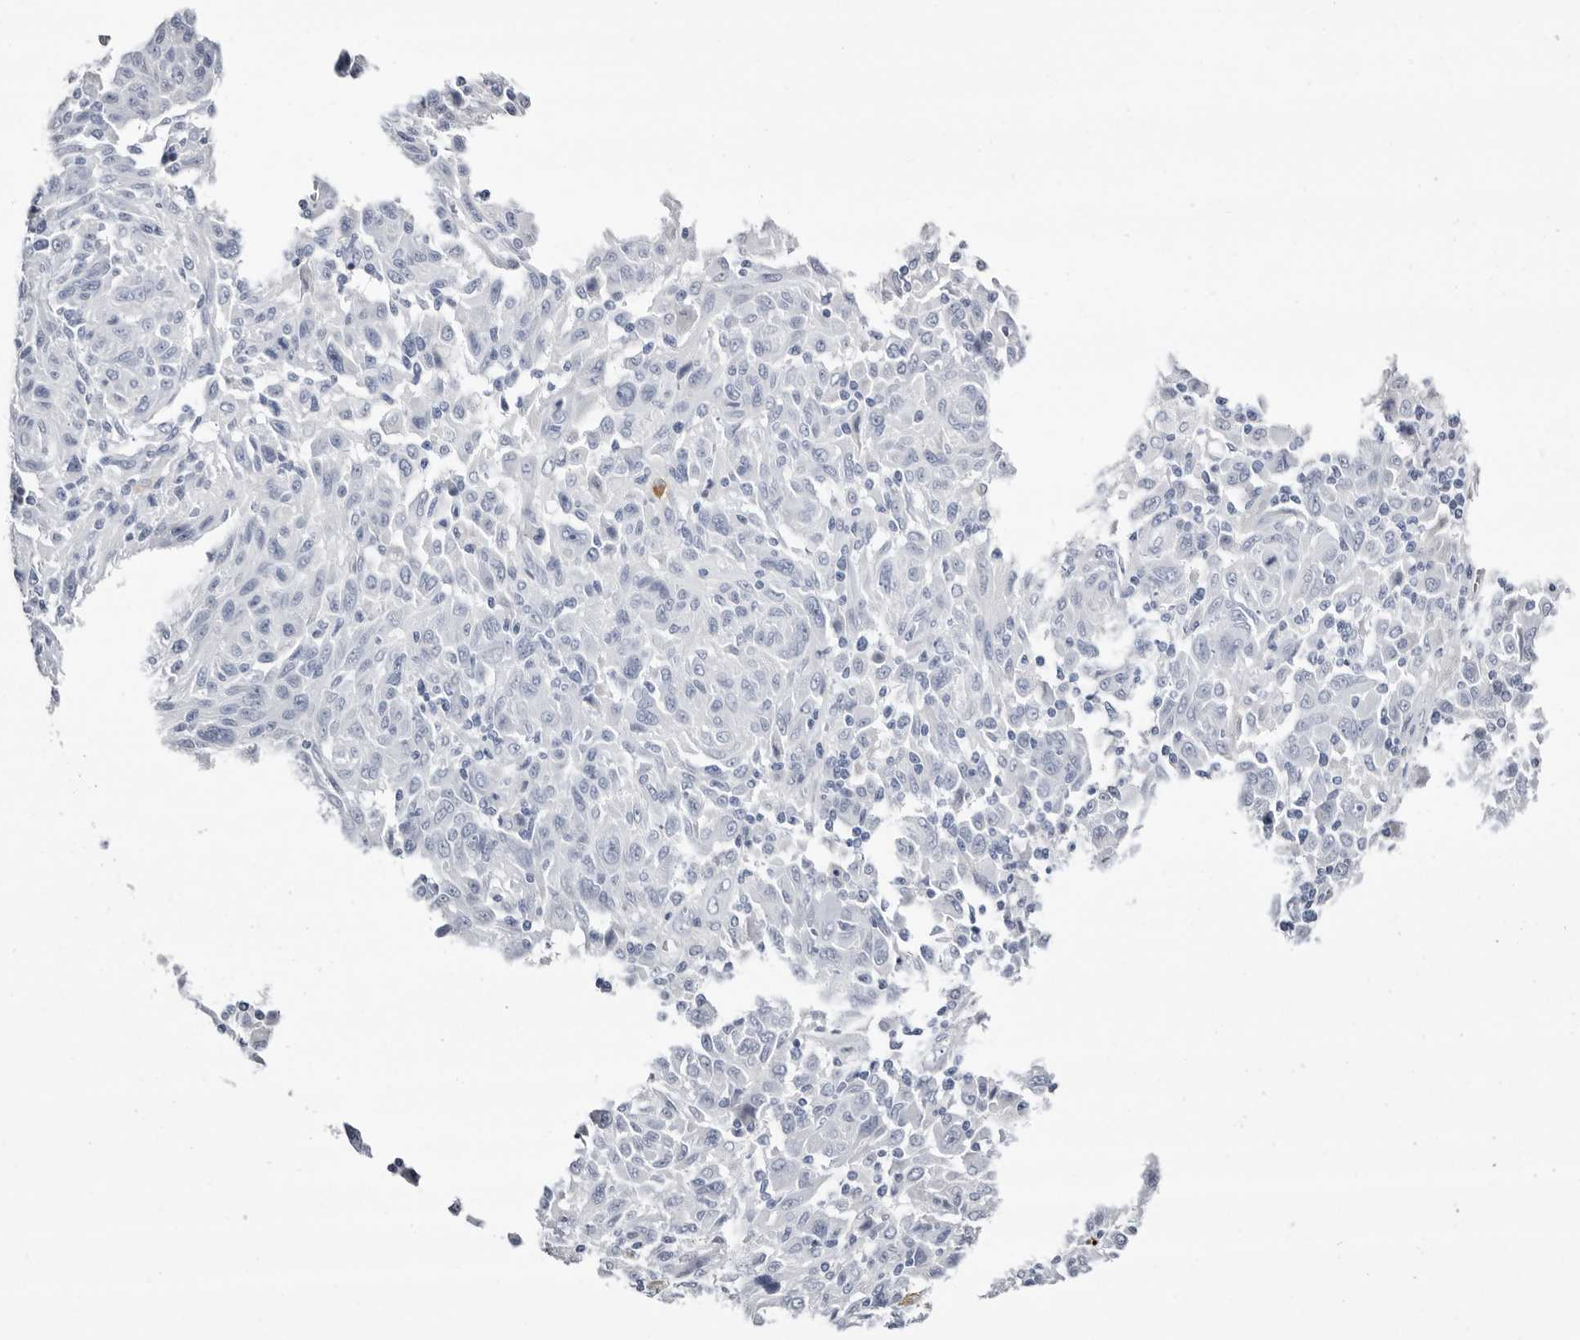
{"staining": {"intensity": "negative", "quantity": "none", "location": "none"}, "tissue": "melanoma", "cell_type": "Tumor cells", "image_type": "cancer", "snomed": [{"axis": "morphology", "description": "Malignant melanoma, NOS"}, {"axis": "topography", "description": "Skin"}], "caption": "An image of melanoma stained for a protein displays no brown staining in tumor cells.", "gene": "LPO", "patient": {"sex": "male", "age": 53}}